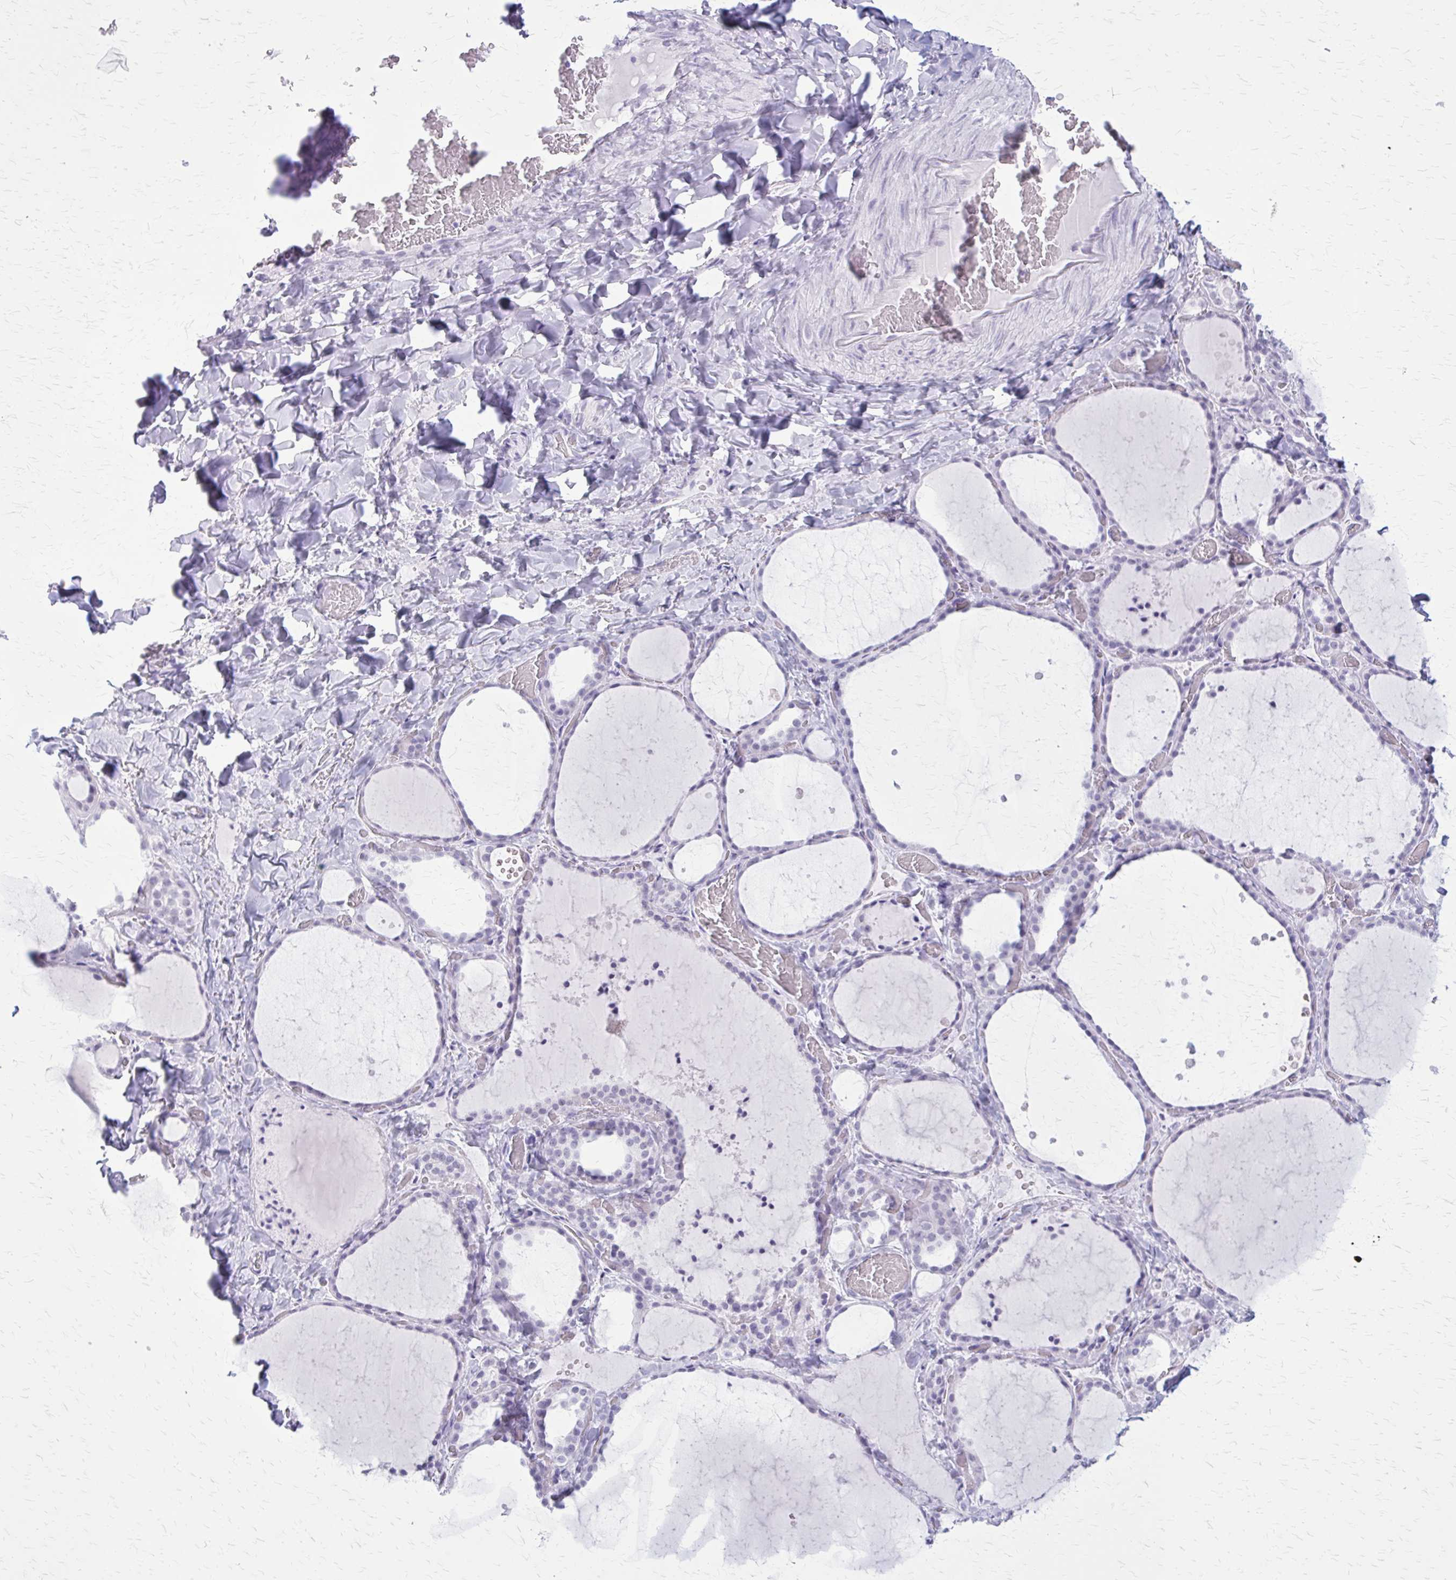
{"staining": {"intensity": "negative", "quantity": "none", "location": "none"}, "tissue": "thyroid gland", "cell_type": "Glandular cells", "image_type": "normal", "snomed": [{"axis": "morphology", "description": "Normal tissue, NOS"}, {"axis": "topography", "description": "Thyroid gland"}], "caption": "An immunohistochemistry (IHC) histopathology image of unremarkable thyroid gland is shown. There is no staining in glandular cells of thyroid gland. Brightfield microscopy of IHC stained with DAB (3,3'-diaminobenzidine) (brown) and hematoxylin (blue), captured at high magnification.", "gene": "GAD1", "patient": {"sex": "female", "age": 36}}